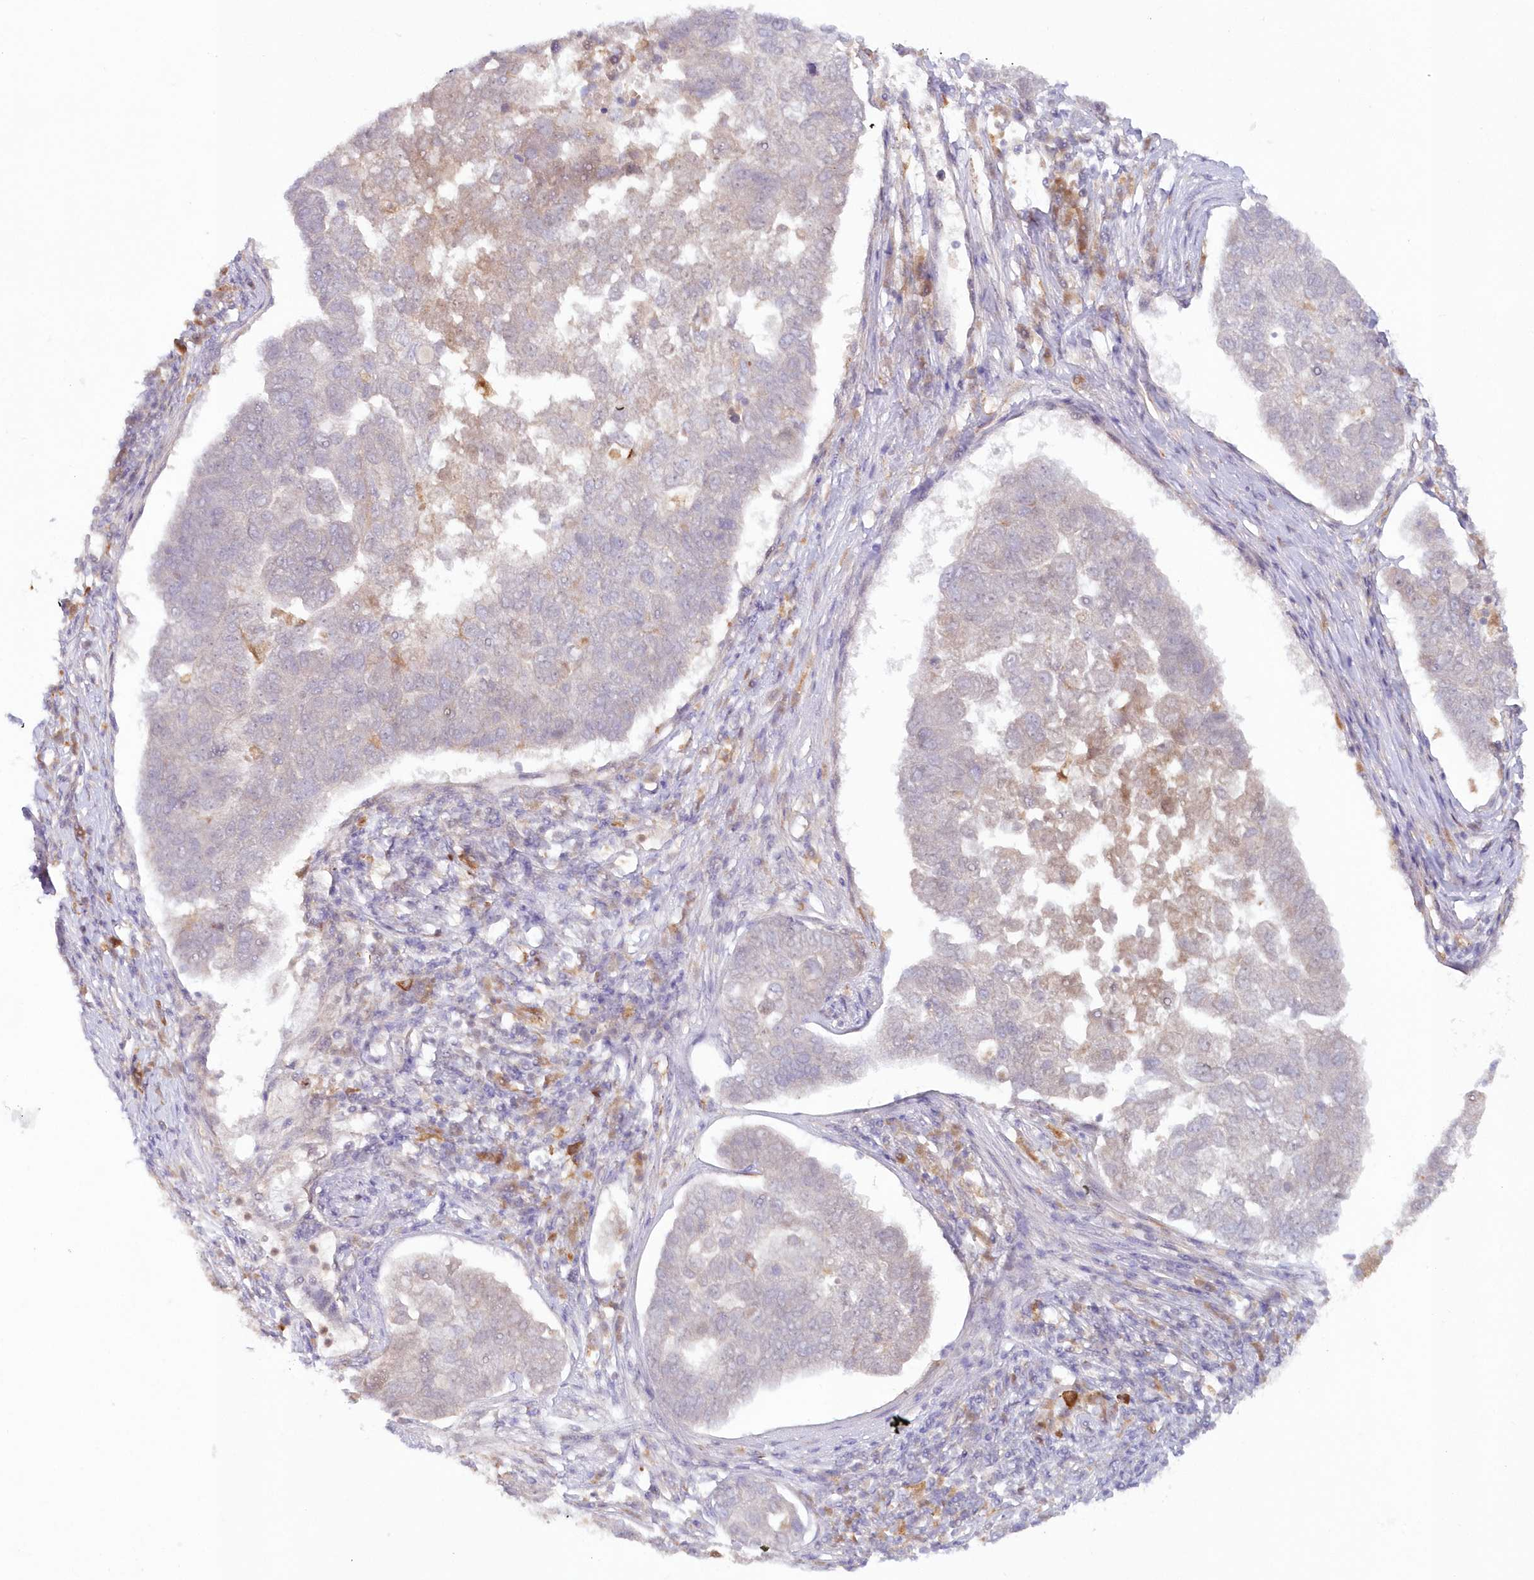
{"staining": {"intensity": "negative", "quantity": "none", "location": "none"}, "tissue": "pancreatic cancer", "cell_type": "Tumor cells", "image_type": "cancer", "snomed": [{"axis": "morphology", "description": "Adenocarcinoma, NOS"}, {"axis": "topography", "description": "Pancreas"}], "caption": "IHC of human adenocarcinoma (pancreatic) reveals no positivity in tumor cells. (DAB IHC visualized using brightfield microscopy, high magnification).", "gene": "GBE1", "patient": {"sex": "female", "age": 61}}